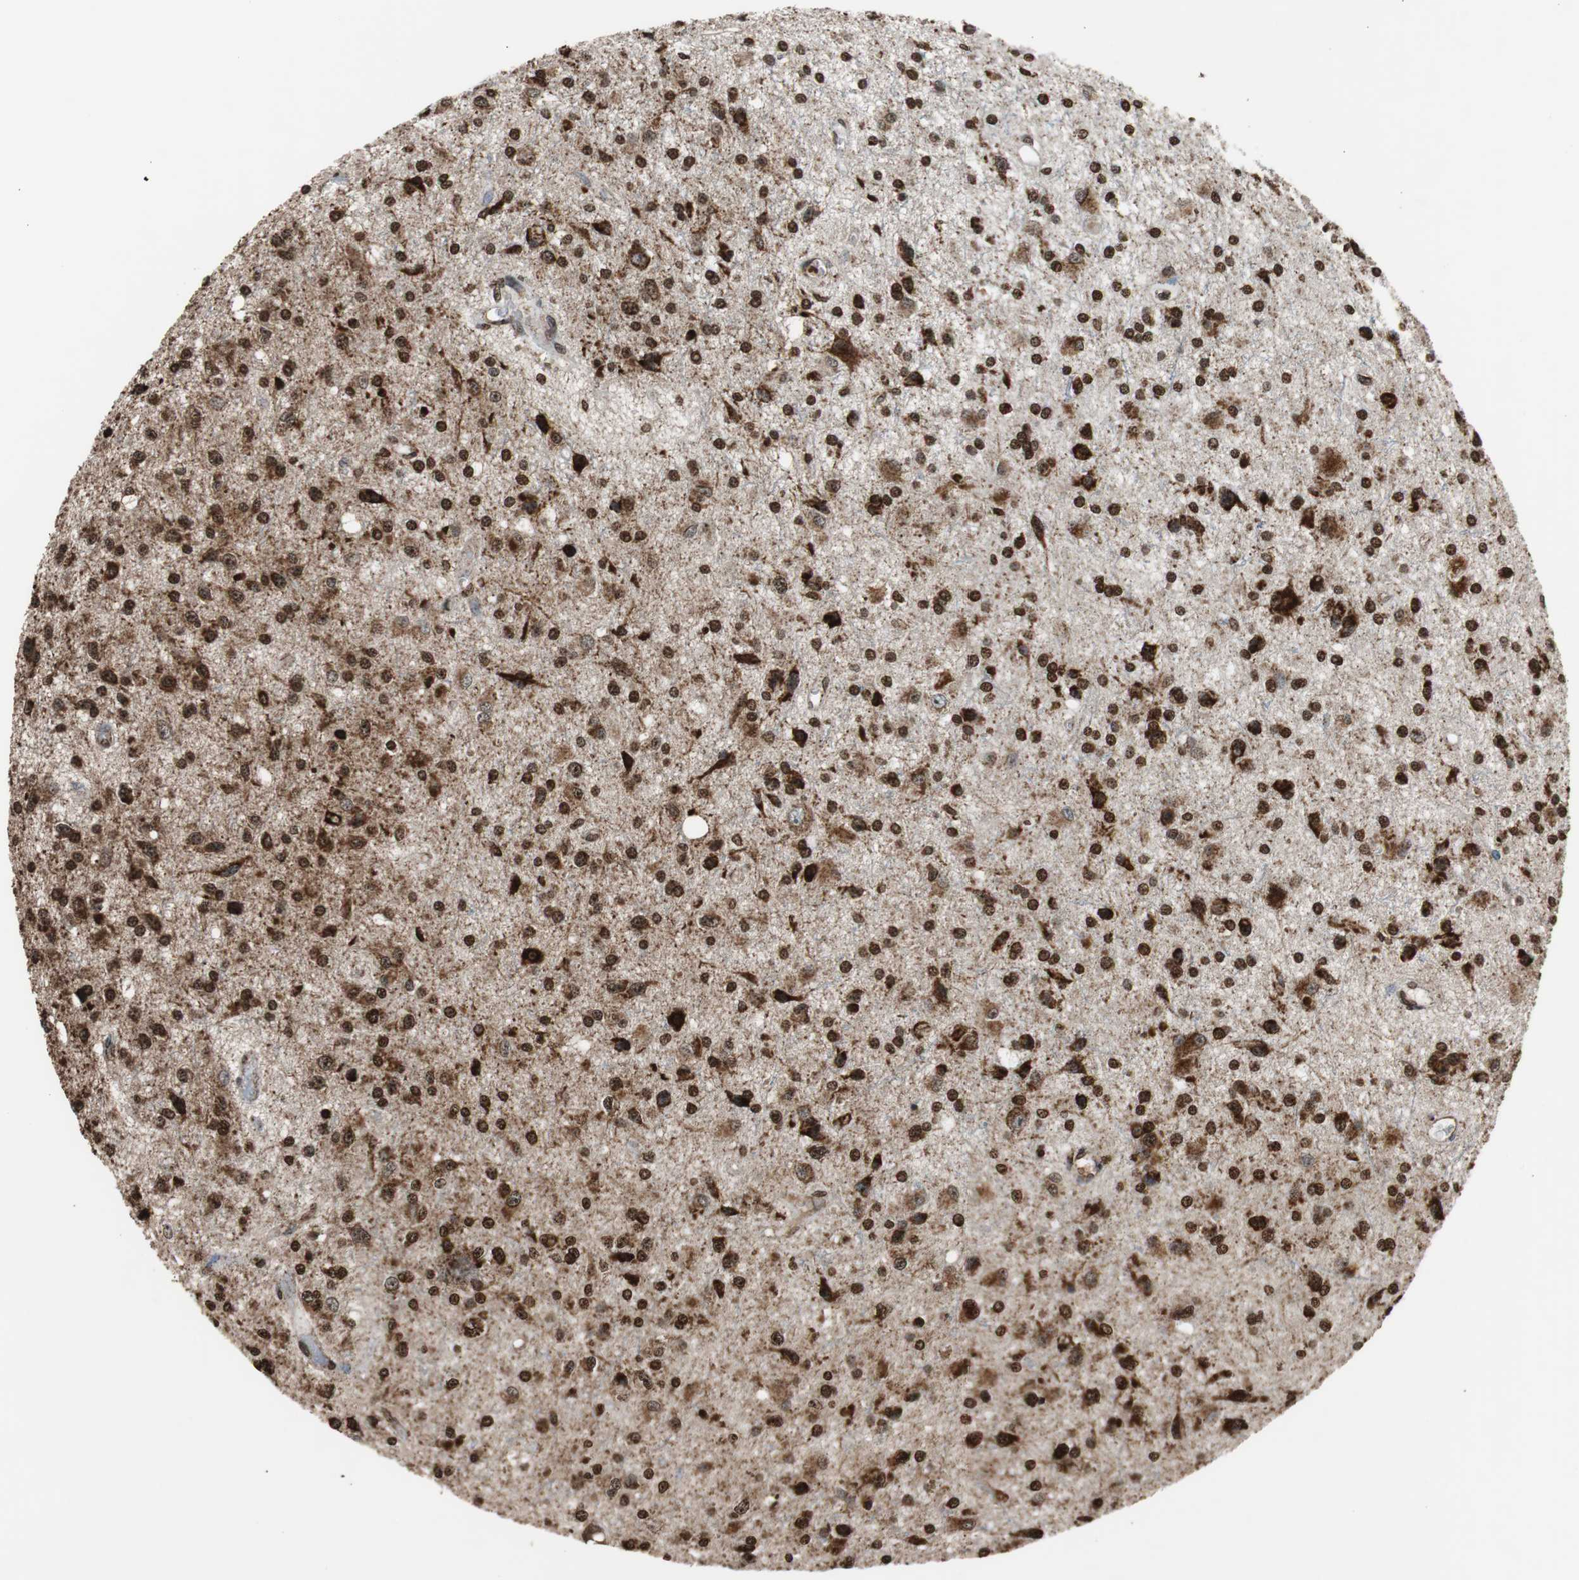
{"staining": {"intensity": "strong", "quantity": ">75%", "location": "cytoplasmic/membranous,nuclear"}, "tissue": "glioma", "cell_type": "Tumor cells", "image_type": "cancer", "snomed": [{"axis": "morphology", "description": "Glioma, malignant, Low grade"}, {"axis": "topography", "description": "Brain"}], "caption": "Glioma stained for a protein reveals strong cytoplasmic/membranous and nuclear positivity in tumor cells.", "gene": "HSPA9", "patient": {"sex": "male", "age": 58}}